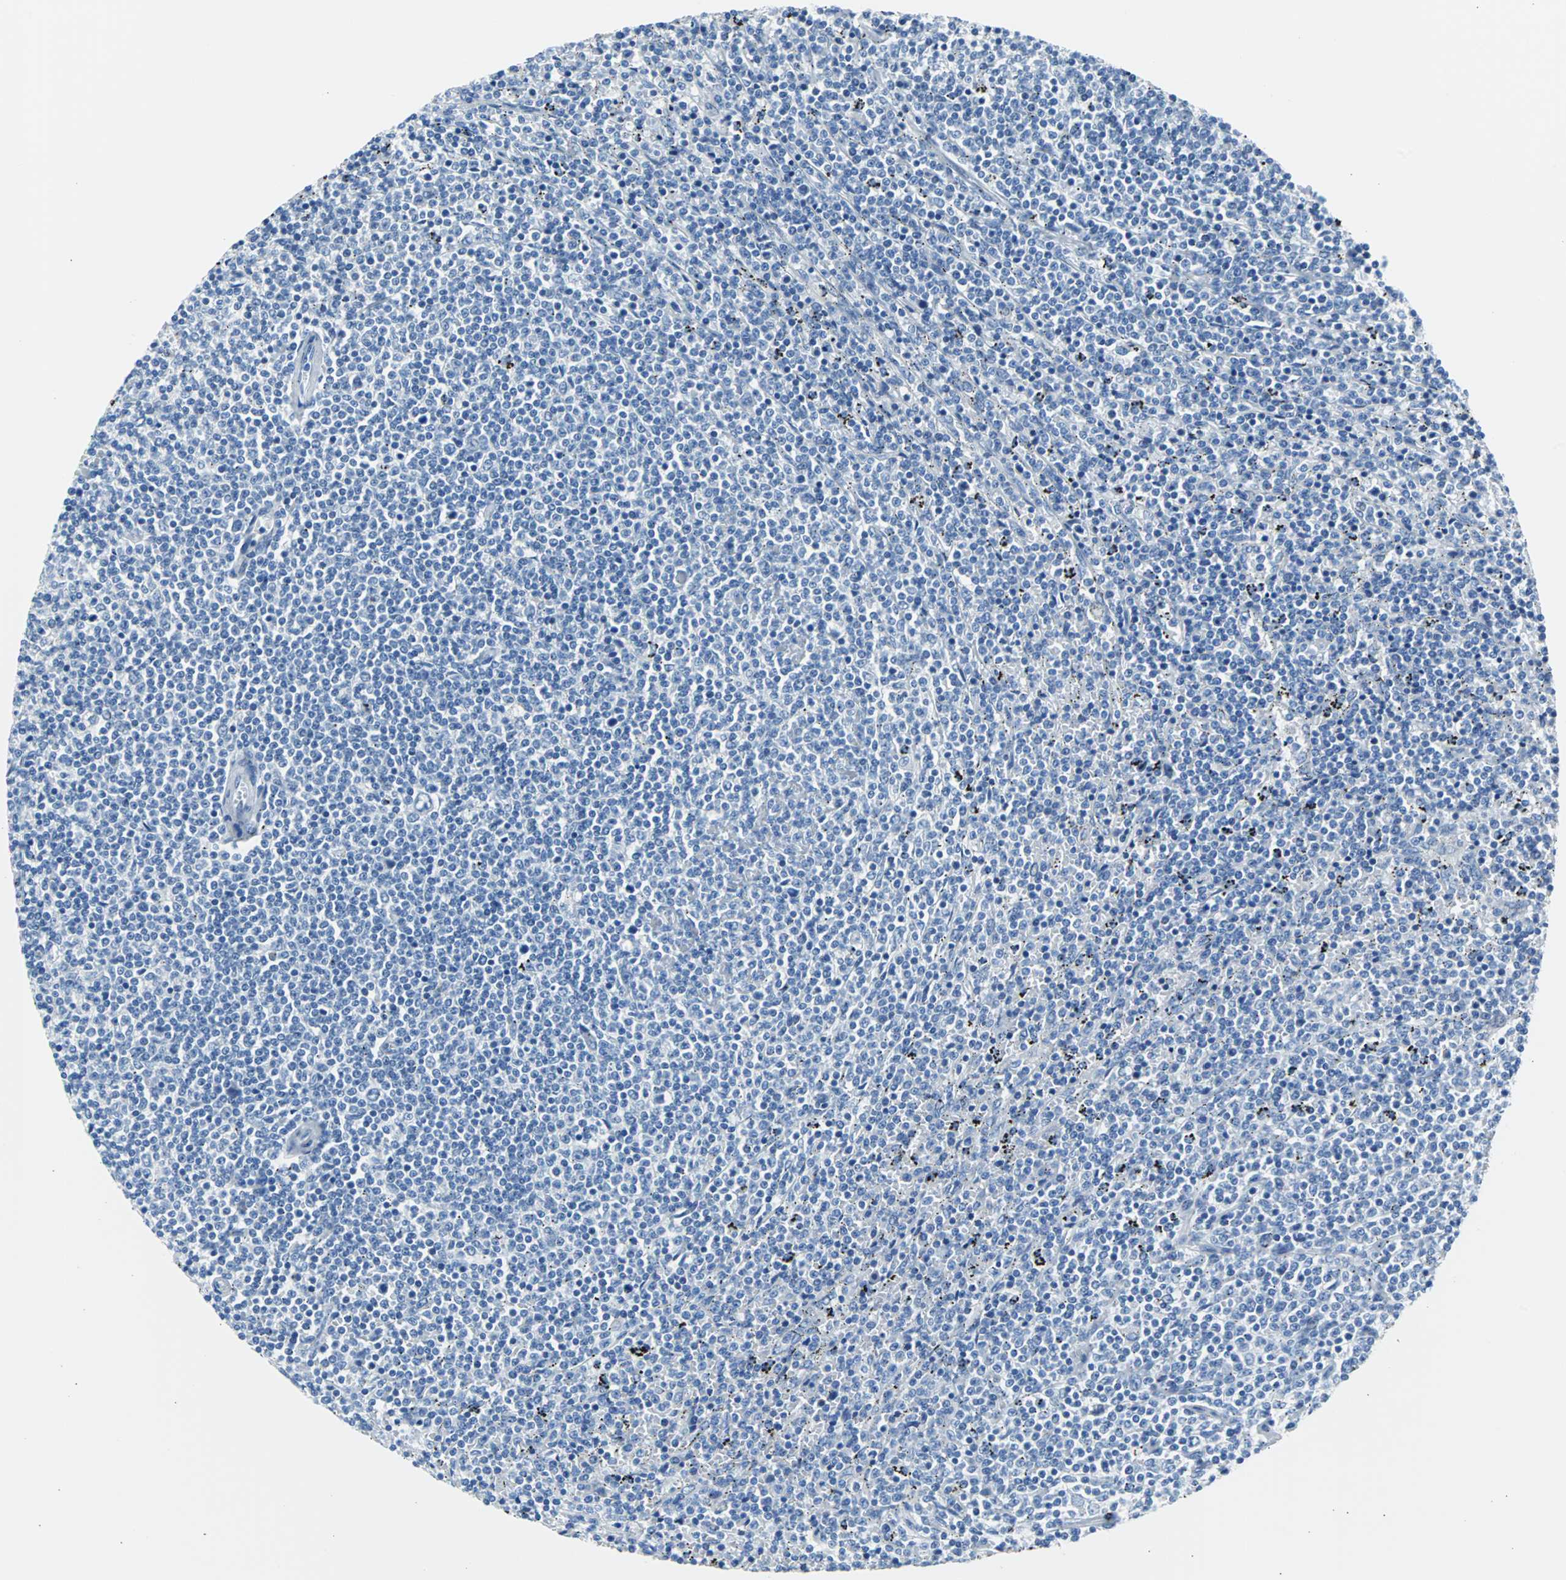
{"staining": {"intensity": "negative", "quantity": "none", "location": "none"}, "tissue": "lymphoma", "cell_type": "Tumor cells", "image_type": "cancer", "snomed": [{"axis": "morphology", "description": "Malignant lymphoma, non-Hodgkin's type, Low grade"}, {"axis": "topography", "description": "Spleen"}], "caption": "IHC of lymphoma reveals no expression in tumor cells.", "gene": "KRT7", "patient": {"sex": "female", "age": 50}}